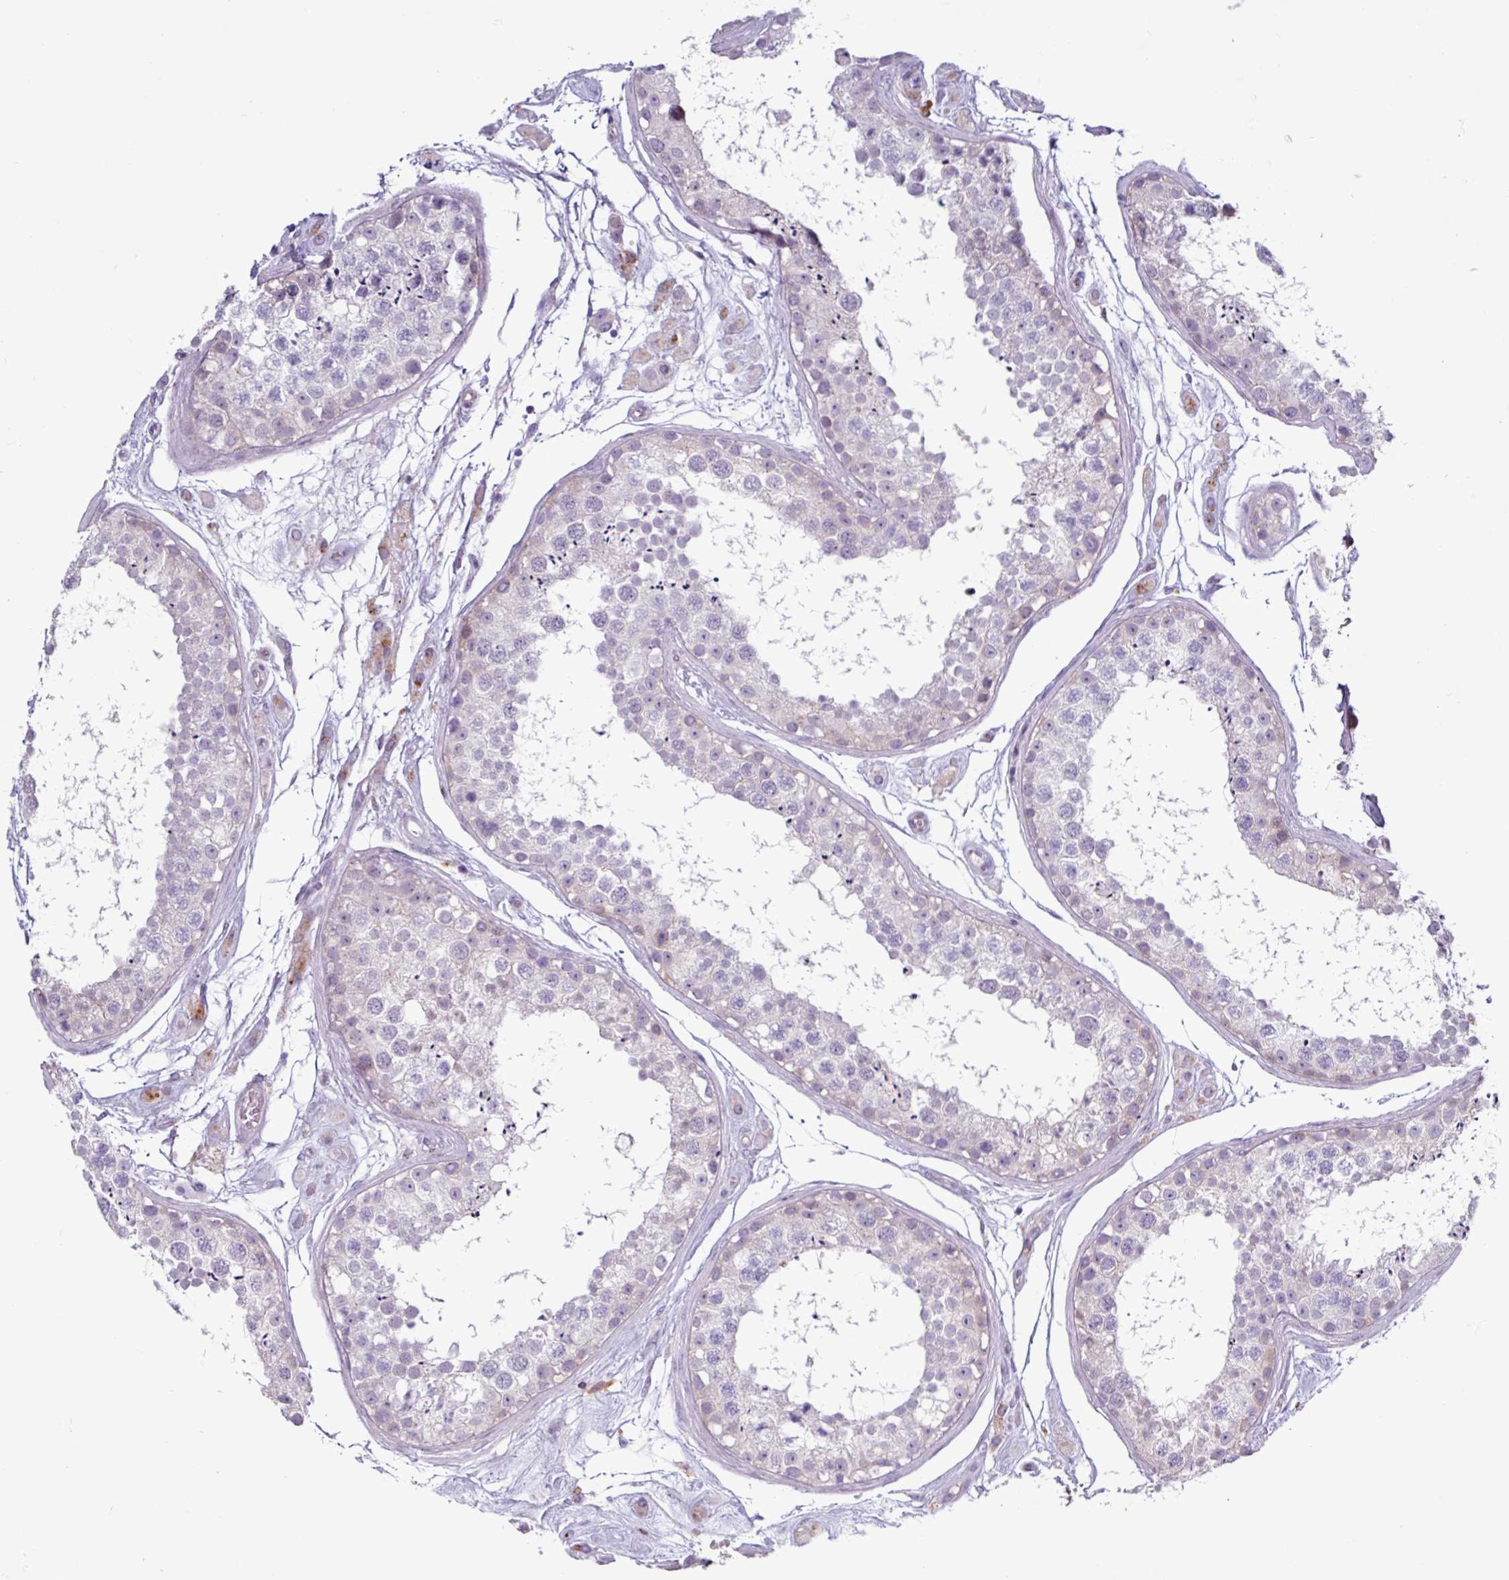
{"staining": {"intensity": "weak", "quantity": "<25%", "location": "cytoplasmic/membranous,nuclear"}, "tissue": "testis", "cell_type": "Cells in seminiferous ducts", "image_type": "normal", "snomed": [{"axis": "morphology", "description": "Normal tissue, NOS"}, {"axis": "topography", "description": "Testis"}], "caption": "A high-resolution image shows IHC staining of normal testis, which reveals no significant positivity in cells in seminiferous ducts. Brightfield microscopy of immunohistochemistry (IHC) stained with DAB (3,3'-diaminobenzidine) (brown) and hematoxylin (blue), captured at high magnification.", "gene": "AMIGO2", "patient": {"sex": "male", "age": 25}}